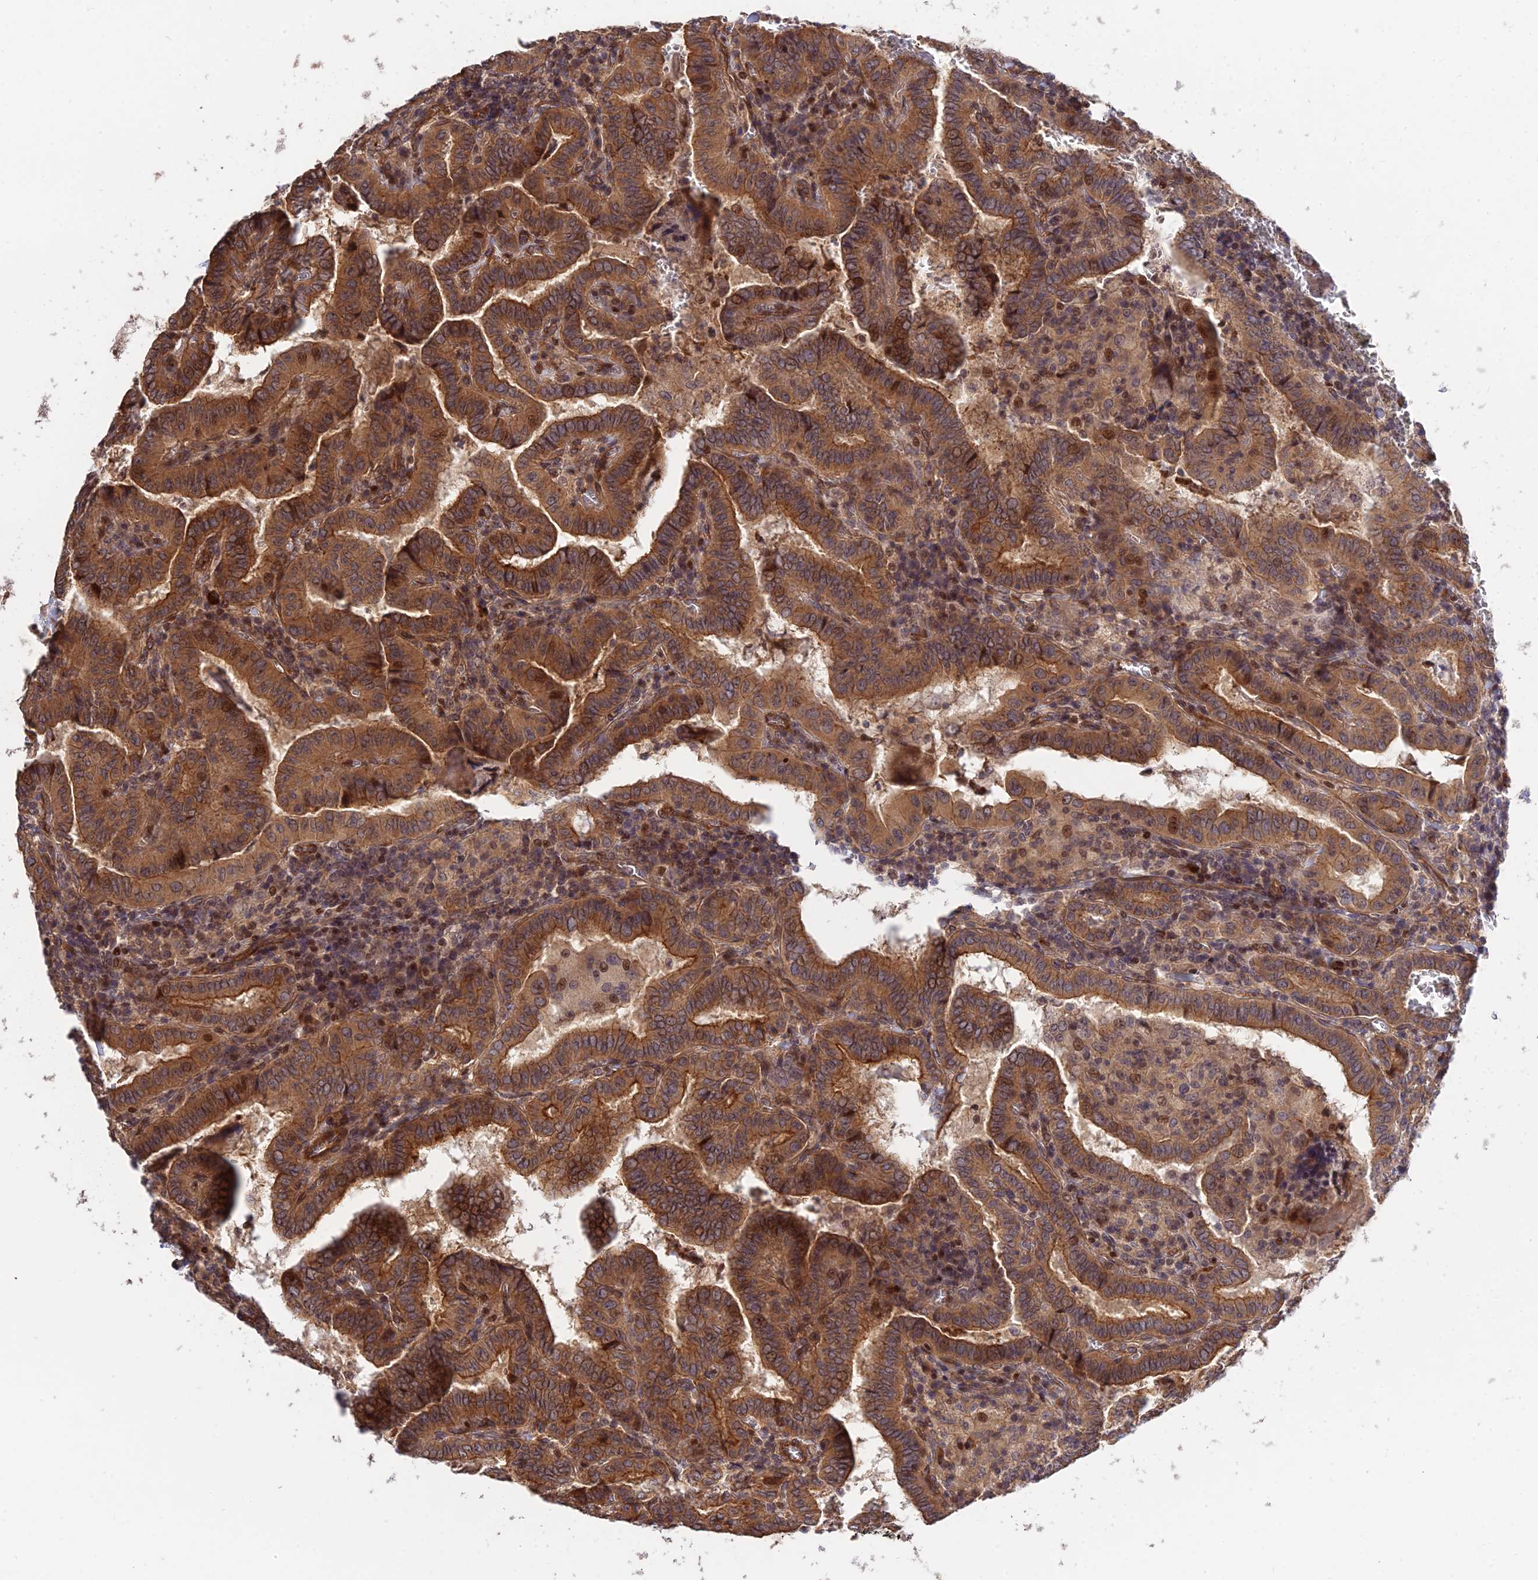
{"staining": {"intensity": "strong", "quantity": ">75%", "location": "cytoplasmic/membranous,nuclear"}, "tissue": "thyroid cancer", "cell_type": "Tumor cells", "image_type": "cancer", "snomed": [{"axis": "morphology", "description": "Papillary adenocarcinoma, NOS"}, {"axis": "topography", "description": "Thyroid gland"}], "caption": "A photomicrograph showing strong cytoplasmic/membranous and nuclear positivity in approximately >75% of tumor cells in thyroid cancer, as visualized by brown immunohistochemical staining.", "gene": "SMG6", "patient": {"sex": "female", "age": 72}}